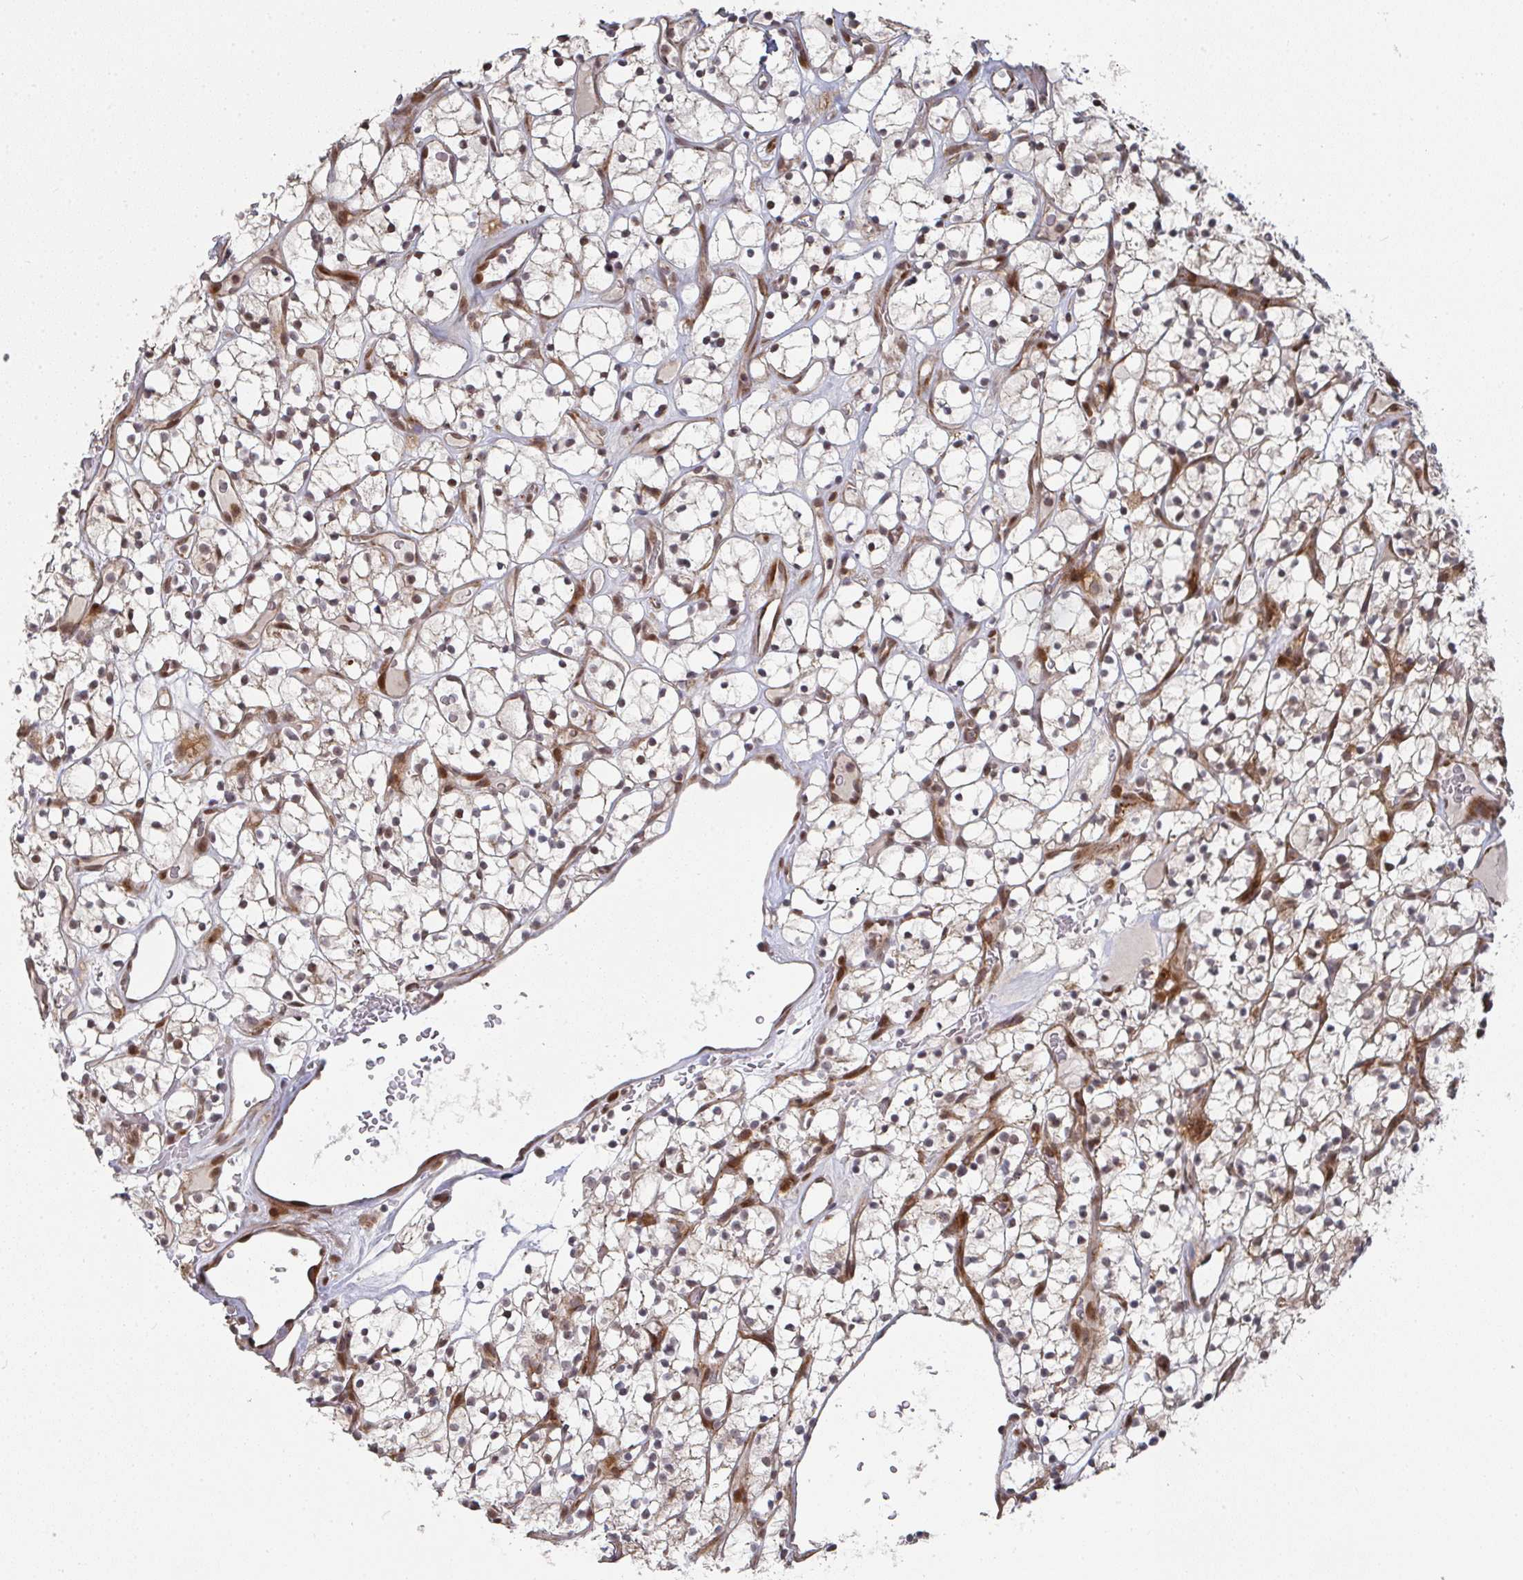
{"staining": {"intensity": "weak", "quantity": "25%-75%", "location": "cytoplasmic/membranous,nuclear"}, "tissue": "renal cancer", "cell_type": "Tumor cells", "image_type": "cancer", "snomed": [{"axis": "morphology", "description": "Adenocarcinoma, NOS"}, {"axis": "topography", "description": "Kidney"}], "caption": "Immunohistochemical staining of adenocarcinoma (renal) shows low levels of weak cytoplasmic/membranous and nuclear expression in approximately 25%-75% of tumor cells.", "gene": "RBBP5", "patient": {"sex": "female", "age": 64}}